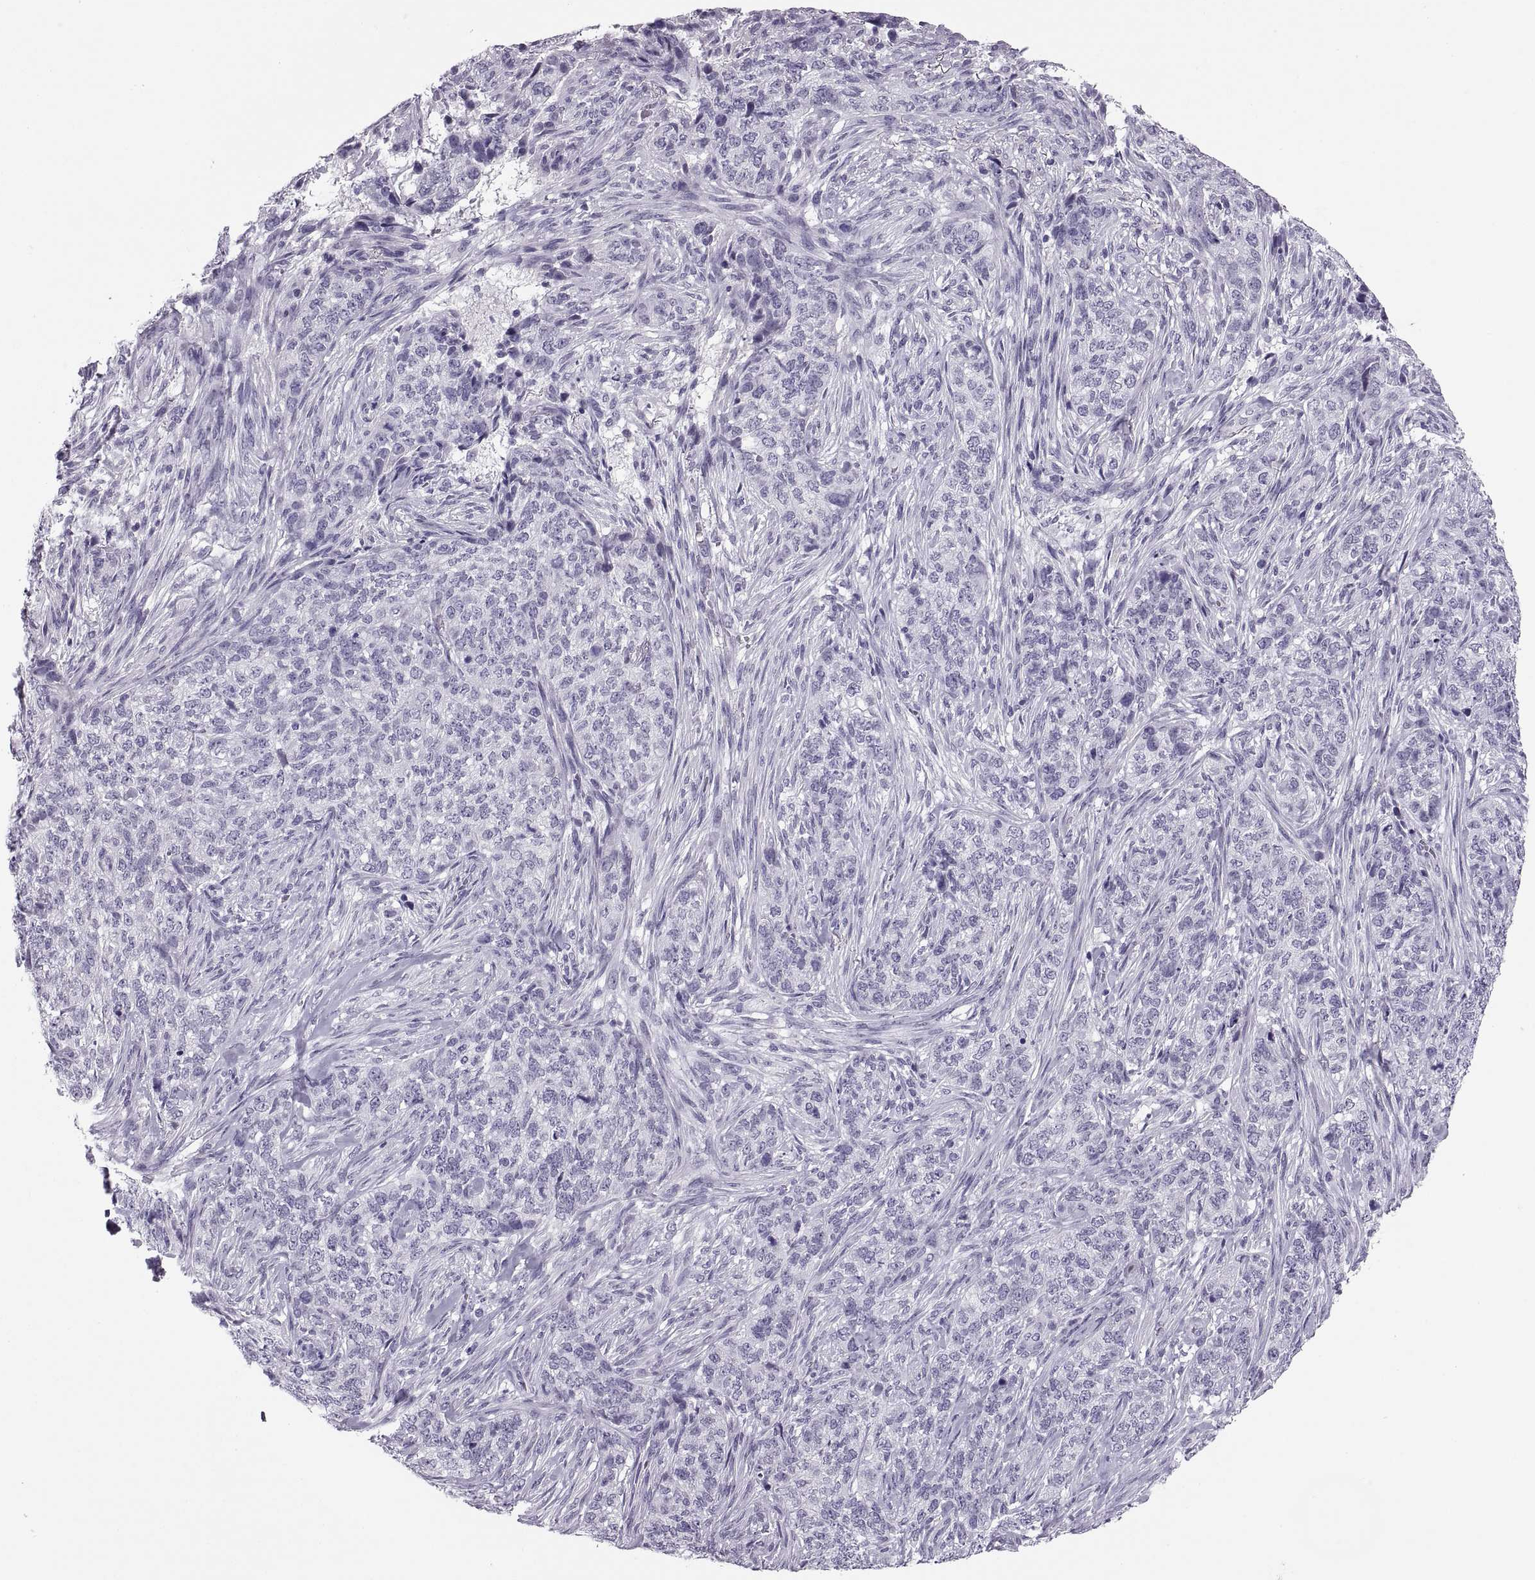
{"staining": {"intensity": "negative", "quantity": "none", "location": "none"}, "tissue": "skin cancer", "cell_type": "Tumor cells", "image_type": "cancer", "snomed": [{"axis": "morphology", "description": "Basal cell carcinoma"}, {"axis": "topography", "description": "Skin"}], "caption": "Tumor cells show no significant protein positivity in skin basal cell carcinoma. (Immunohistochemistry (ihc), brightfield microscopy, high magnification).", "gene": "QRICH2", "patient": {"sex": "female", "age": 69}}